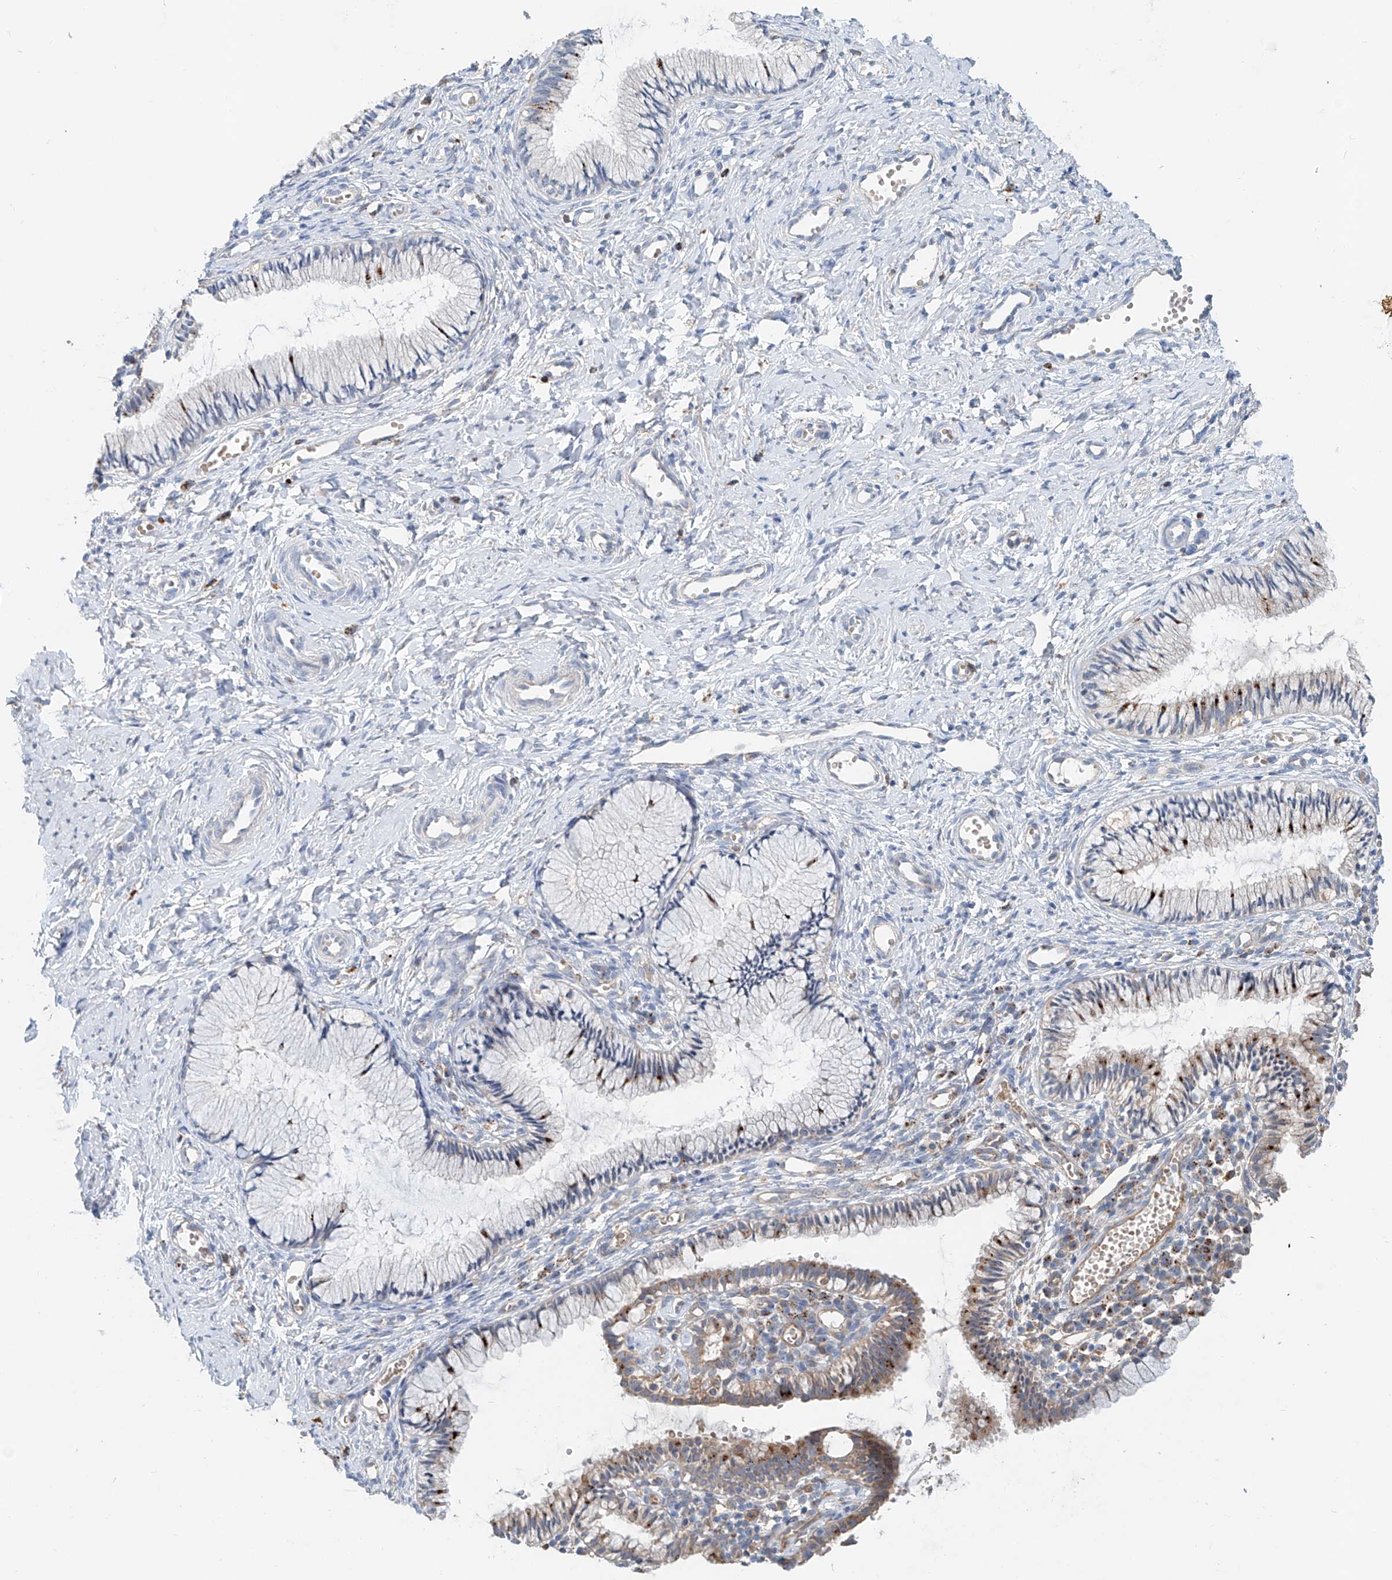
{"staining": {"intensity": "moderate", "quantity": "<25%", "location": "cytoplasmic/membranous"}, "tissue": "cervix", "cell_type": "Glandular cells", "image_type": "normal", "snomed": [{"axis": "morphology", "description": "Normal tissue, NOS"}, {"axis": "topography", "description": "Cervix"}], "caption": "Protein expression analysis of normal cervix shows moderate cytoplasmic/membranous staining in approximately <25% of glandular cells. (brown staining indicates protein expression, while blue staining denotes nuclei).", "gene": "TRIM47", "patient": {"sex": "female", "age": 27}}